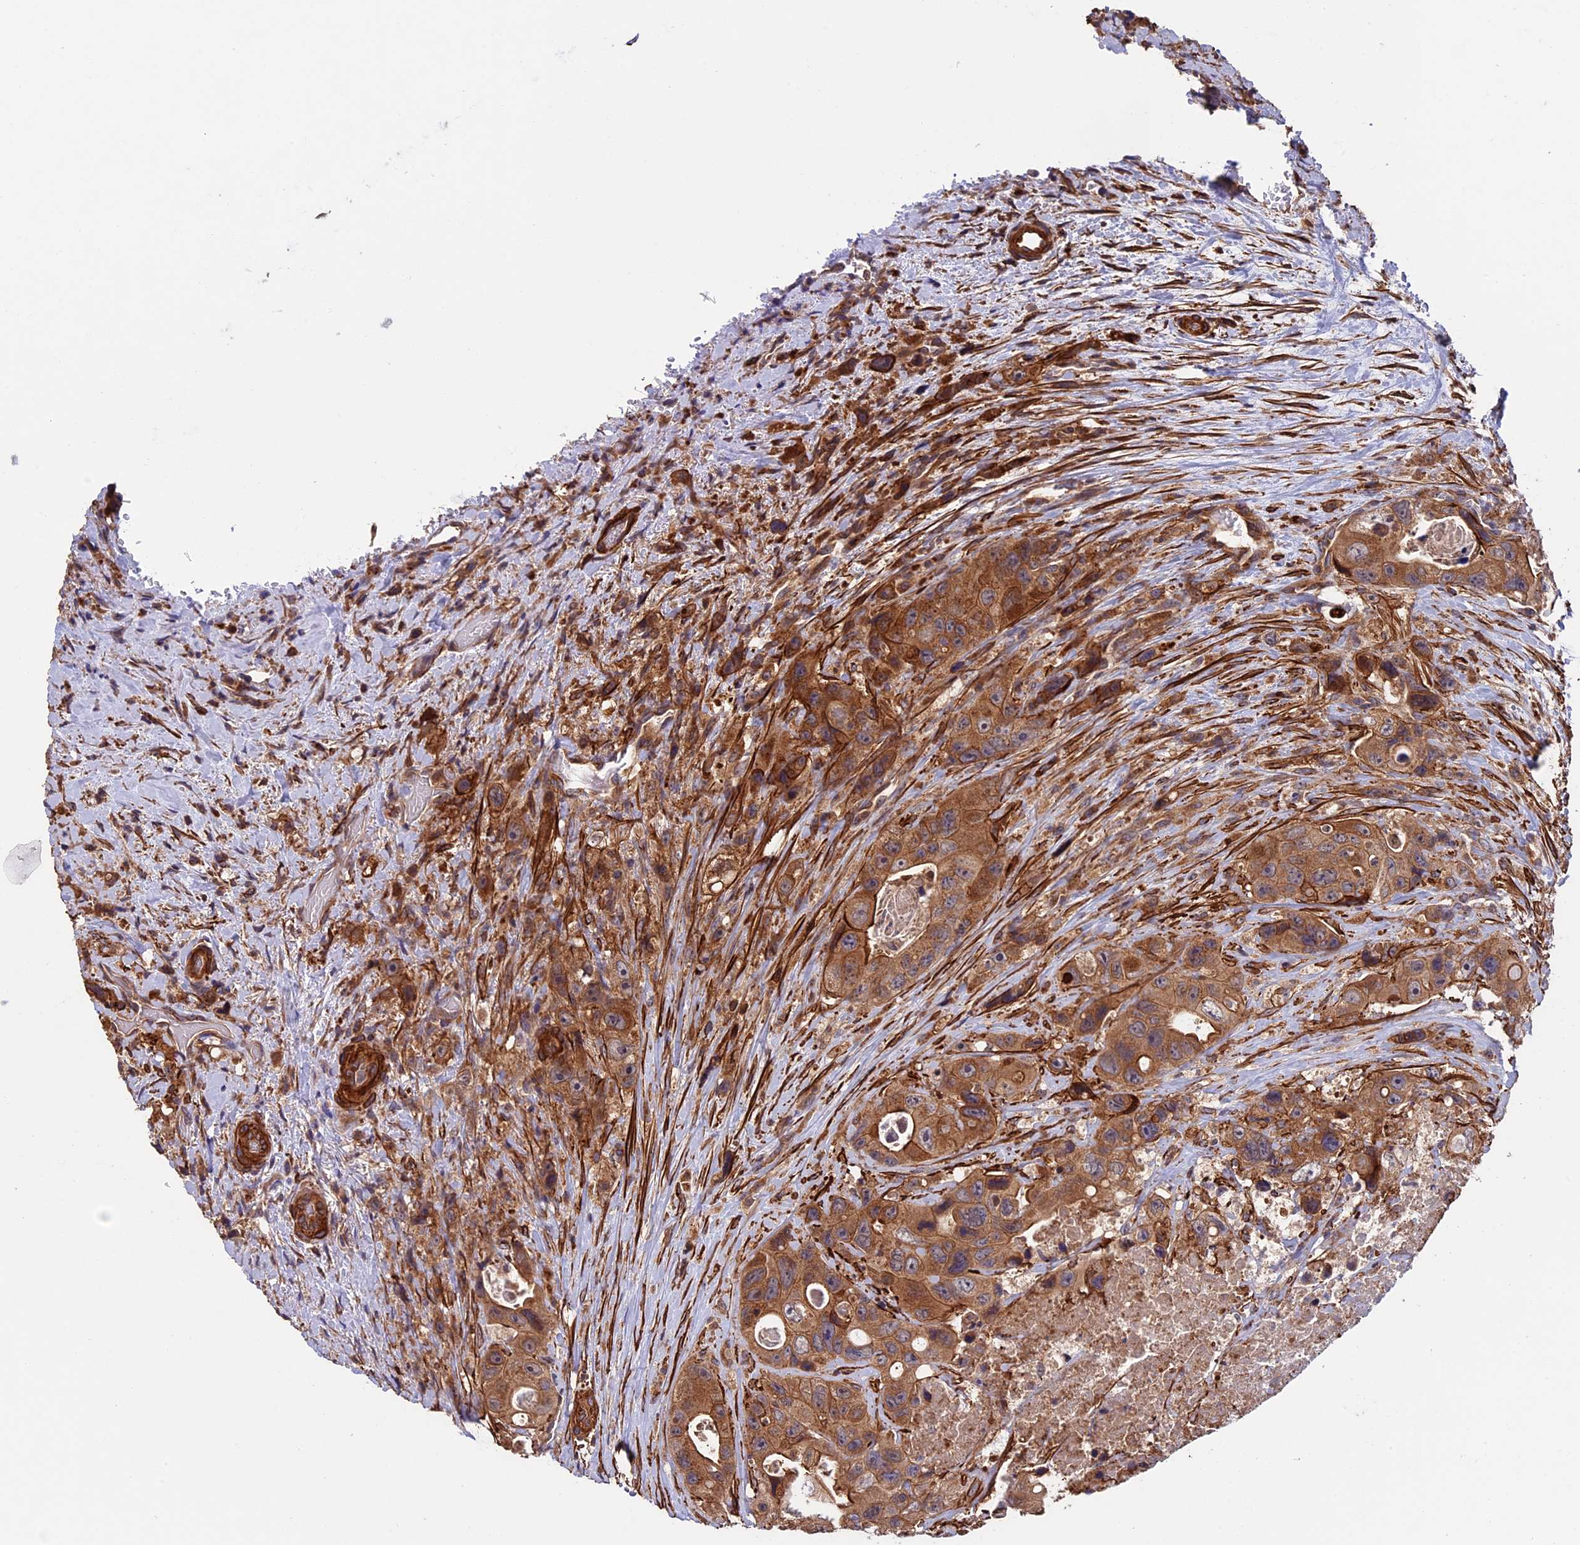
{"staining": {"intensity": "moderate", "quantity": "25%-75%", "location": "cytoplasmic/membranous"}, "tissue": "colorectal cancer", "cell_type": "Tumor cells", "image_type": "cancer", "snomed": [{"axis": "morphology", "description": "Adenocarcinoma, NOS"}, {"axis": "topography", "description": "Colon"}], "caption": "Moderate cytoplasmic/membranous staining for a protein is present in approximately 25%-75% of tumor cells of colorectal adenocarcinoma using immunohistochemistry (IHC).", "gene": "SLC9A5", "patient": {"sex": "female", "age": 46}}